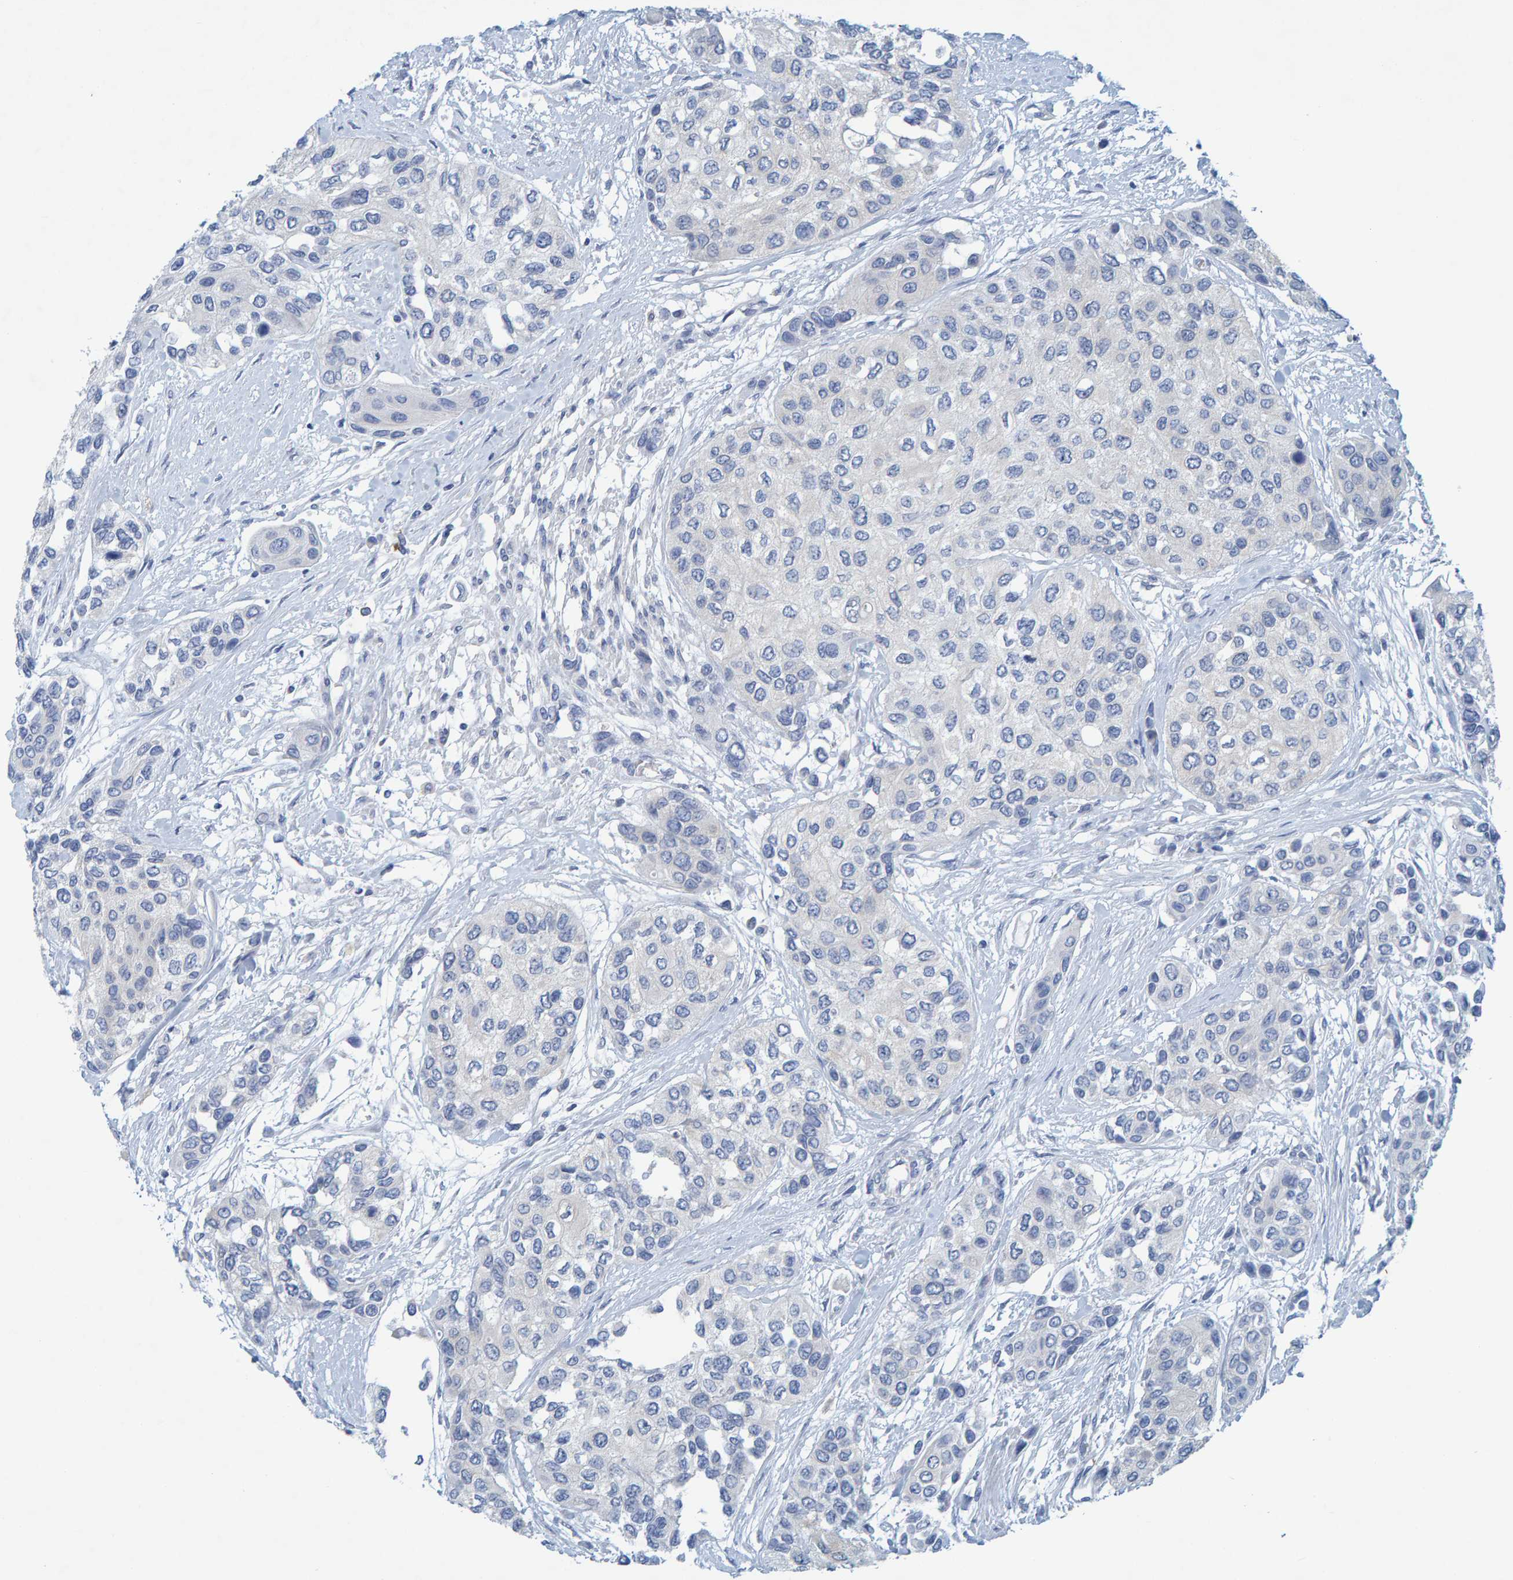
{"staining": {"intensity": "negative", "quantity": "none", "location": "none"}, "tissue": "urothelial cancer", "cell_type": "Tumor cells", "image_type": "cancer", "snomed": [{"axis": "morphology", "description": "Urothelial carcinoma, High grade"}, {"axis": "topography", "description": "Urinary bladder"}], "caption": "High power microscopy photomicrograph of an immunohistochemistry (IHC) histopathology image of urothelial cancer, revealing no significant positivity in tumor cells.", "gene": "ALAD", "patient": {"sex": "female", "age": 56}}